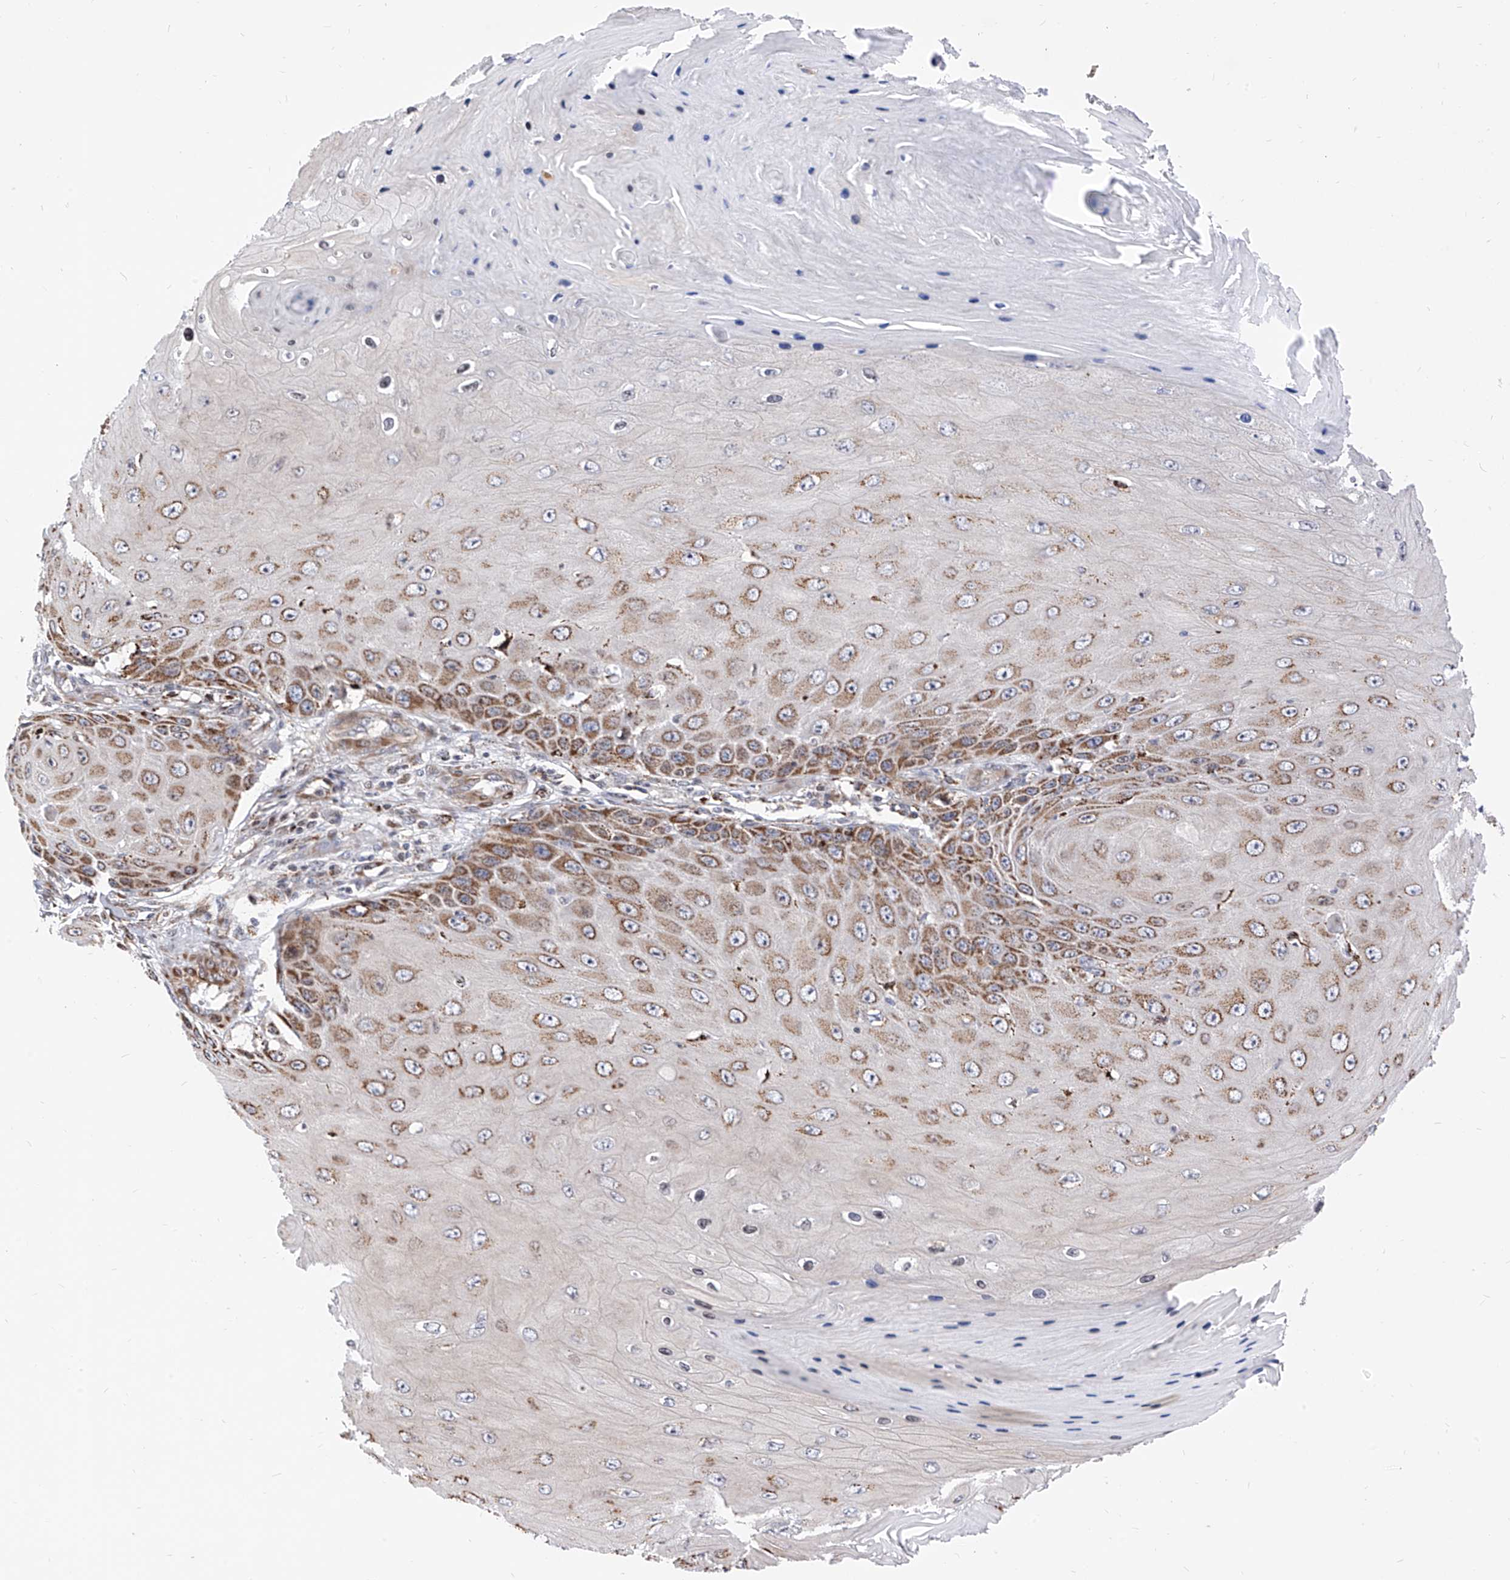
{"staining": {"intensity": "moderate", "quantity": ">75%", "location": "cytoplasmic/membranous"}, "tissue": "skin cancer", "cell_type": "Tumor cells", "image_type": "cancer", "snomed": [{"axis": "morphology", "description": "Squamous cell carcinoma, NOS"}, {"axis": "topography", "description": "Skin"}], "caption": "A photomicrograph of skin cancer stained for a protein shows moderate cytoplasmic/membranous brown staining in tumor cells.", "gene": "TTLL8", "patient": {"sex": "female", "age": 73}}